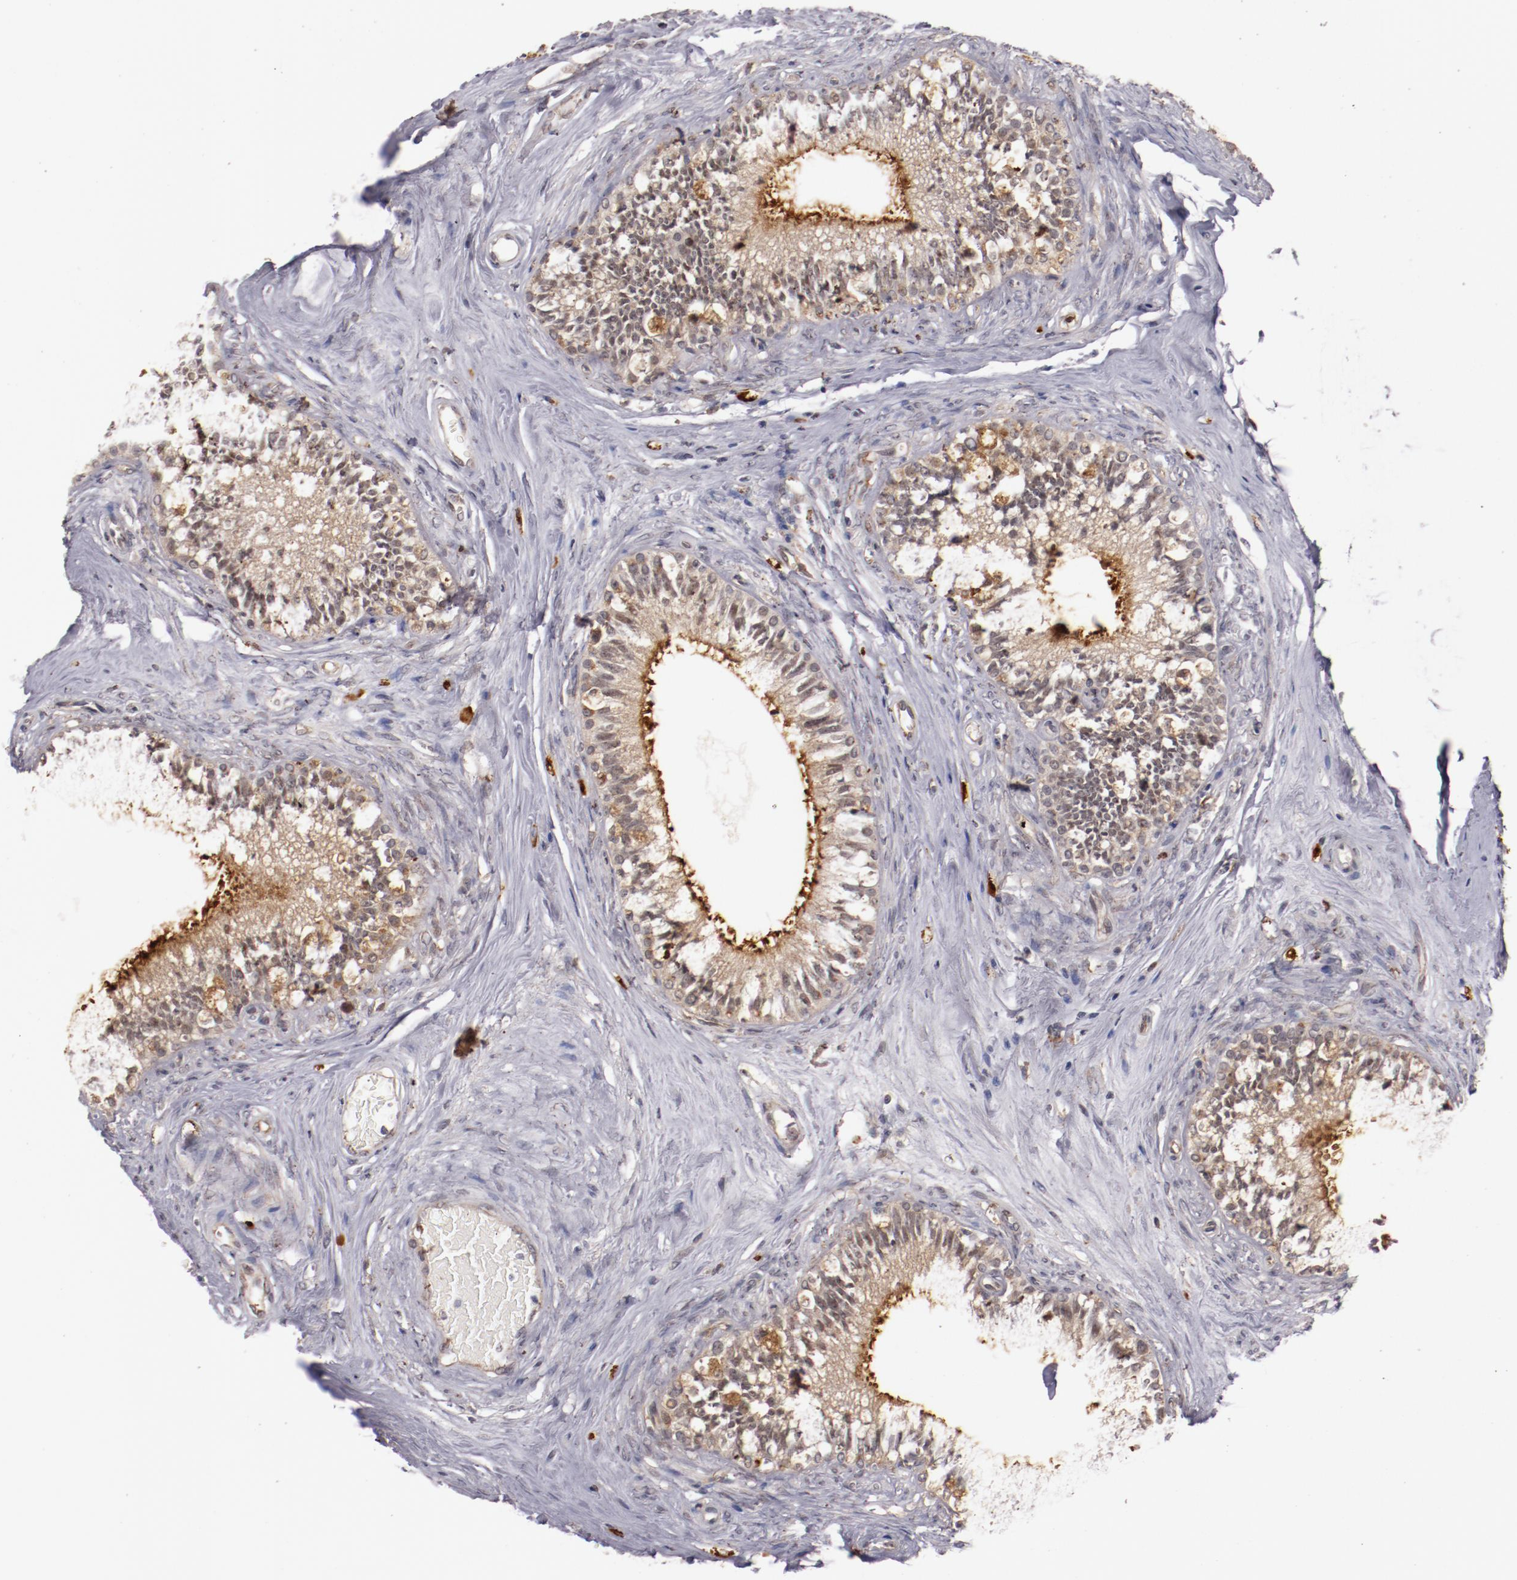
{"staining": {"intensity": "moderate", "quantity": ">75%", "location": "cytoplasmic/membranous"}, "tissue": "epididymis", "cell_type": "Glandular cells", "image_type": "normal", "snomed": [{"axis": "morphology", "description": "Normal tissue, NOS"}, {"axis": "morphology", "description": "Inflammation, NOS"}, {"axis": "topography", "description": "Epididymis"}], "caption": "Protein expression by immunohistochemistry demonstrates moderate cytoplasmic/membranous positivity in approximately >75% of glandular cells in benign epididymis. Nuclei are stained in blue.", "gene": "STX3", "patient": {"sex": "male", "age": 84}}